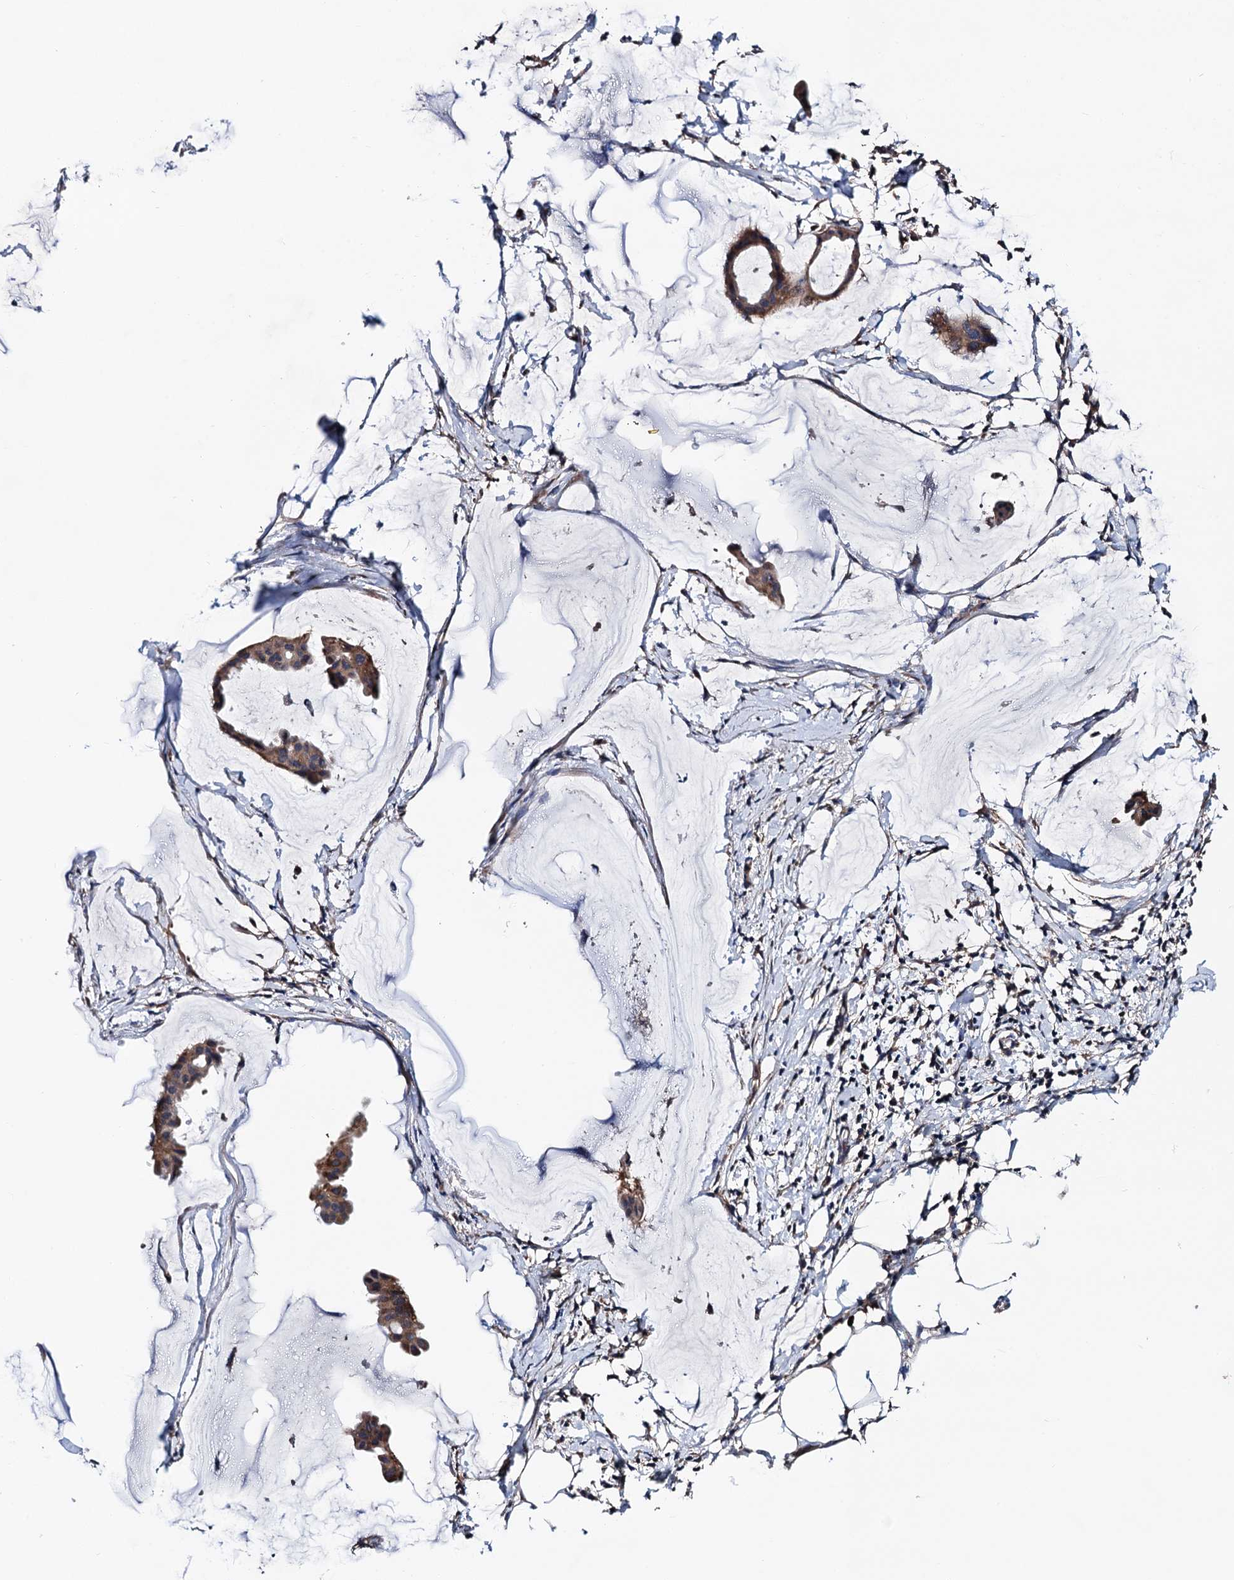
{"staining": {"intensity": "weak", "quantity": "25%-75%", "location": "cytoplasmic/membranous"}, "tissue": "ovarian cancer", "cell_type": "Tumor cells", "image_type": "cancer", "snomed": [{"axis": "morphology", "description": "Cystadenocarcinoma, mucinous, NOS"}, {"axis": "topography", "description": "Ovary"}], "caption": "Weak cytoplasmic/membranous protein positivity is seen in approximately 25%-75% of tumor cells in ovarian cancer (mucinous cystadenocarcinoma).", "gene": "TRMT112", "patient": {"sex": "female", "age": 73}}